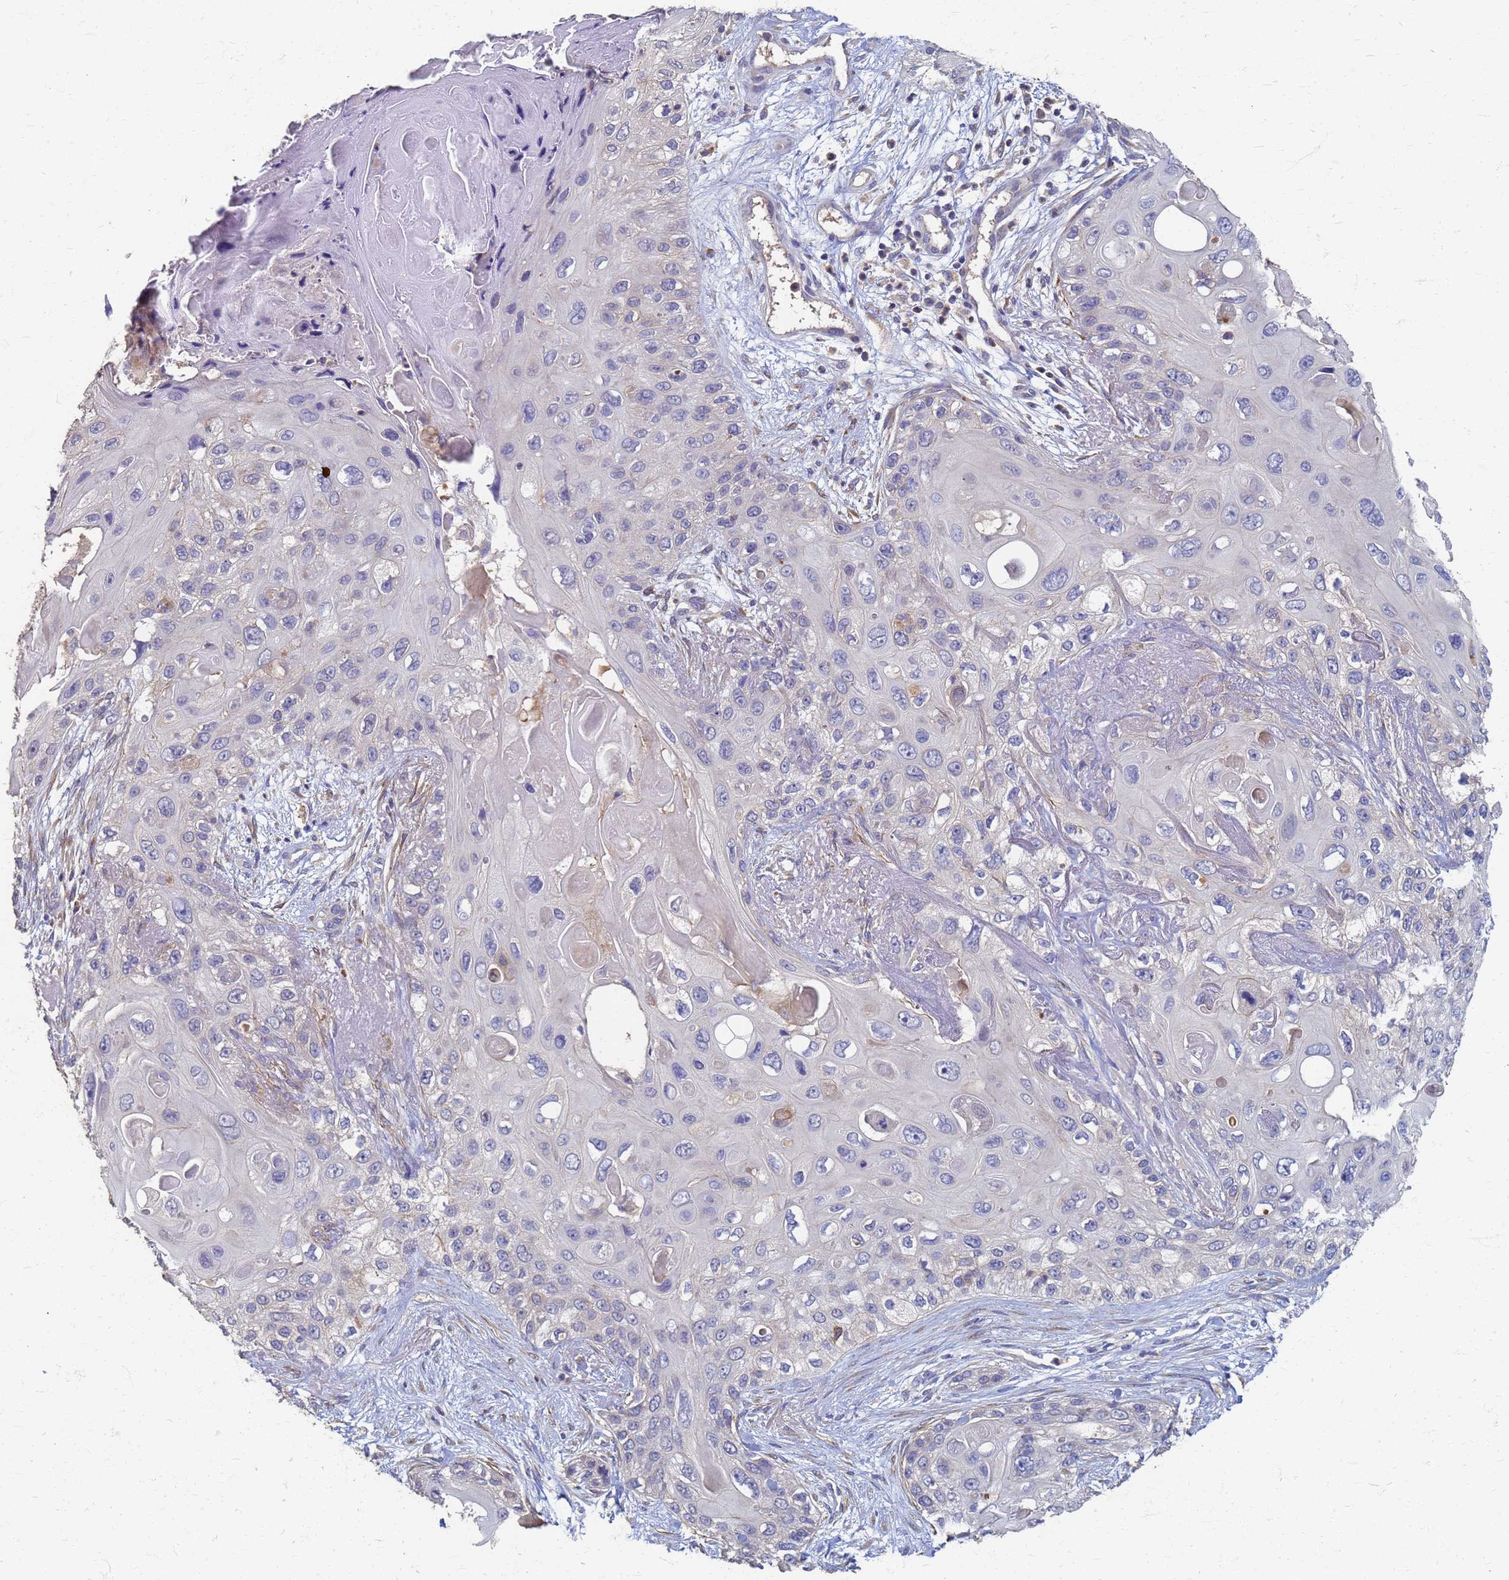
{"staining": {"intensity": "negative", "quantity": "none", "location": "none"}, "tissue": "skin cancer", "cell_type": "Tumor cells", "image_type": "cancer", "snomed": [{"axis": "morphology", "description": "Normal tissue, NOS"}, {"axis": "morphology", "description": "Squamous cell carcinoma, NOS"}, {"axis": "topography", "description": "Skin"}], "caption": "The immunohistochemistry (IHC) image has no significant expression in tumor cells of skin cancer tissue.", "gene": "KRCC1", "patient": {"sex": "male", "age": 72}}